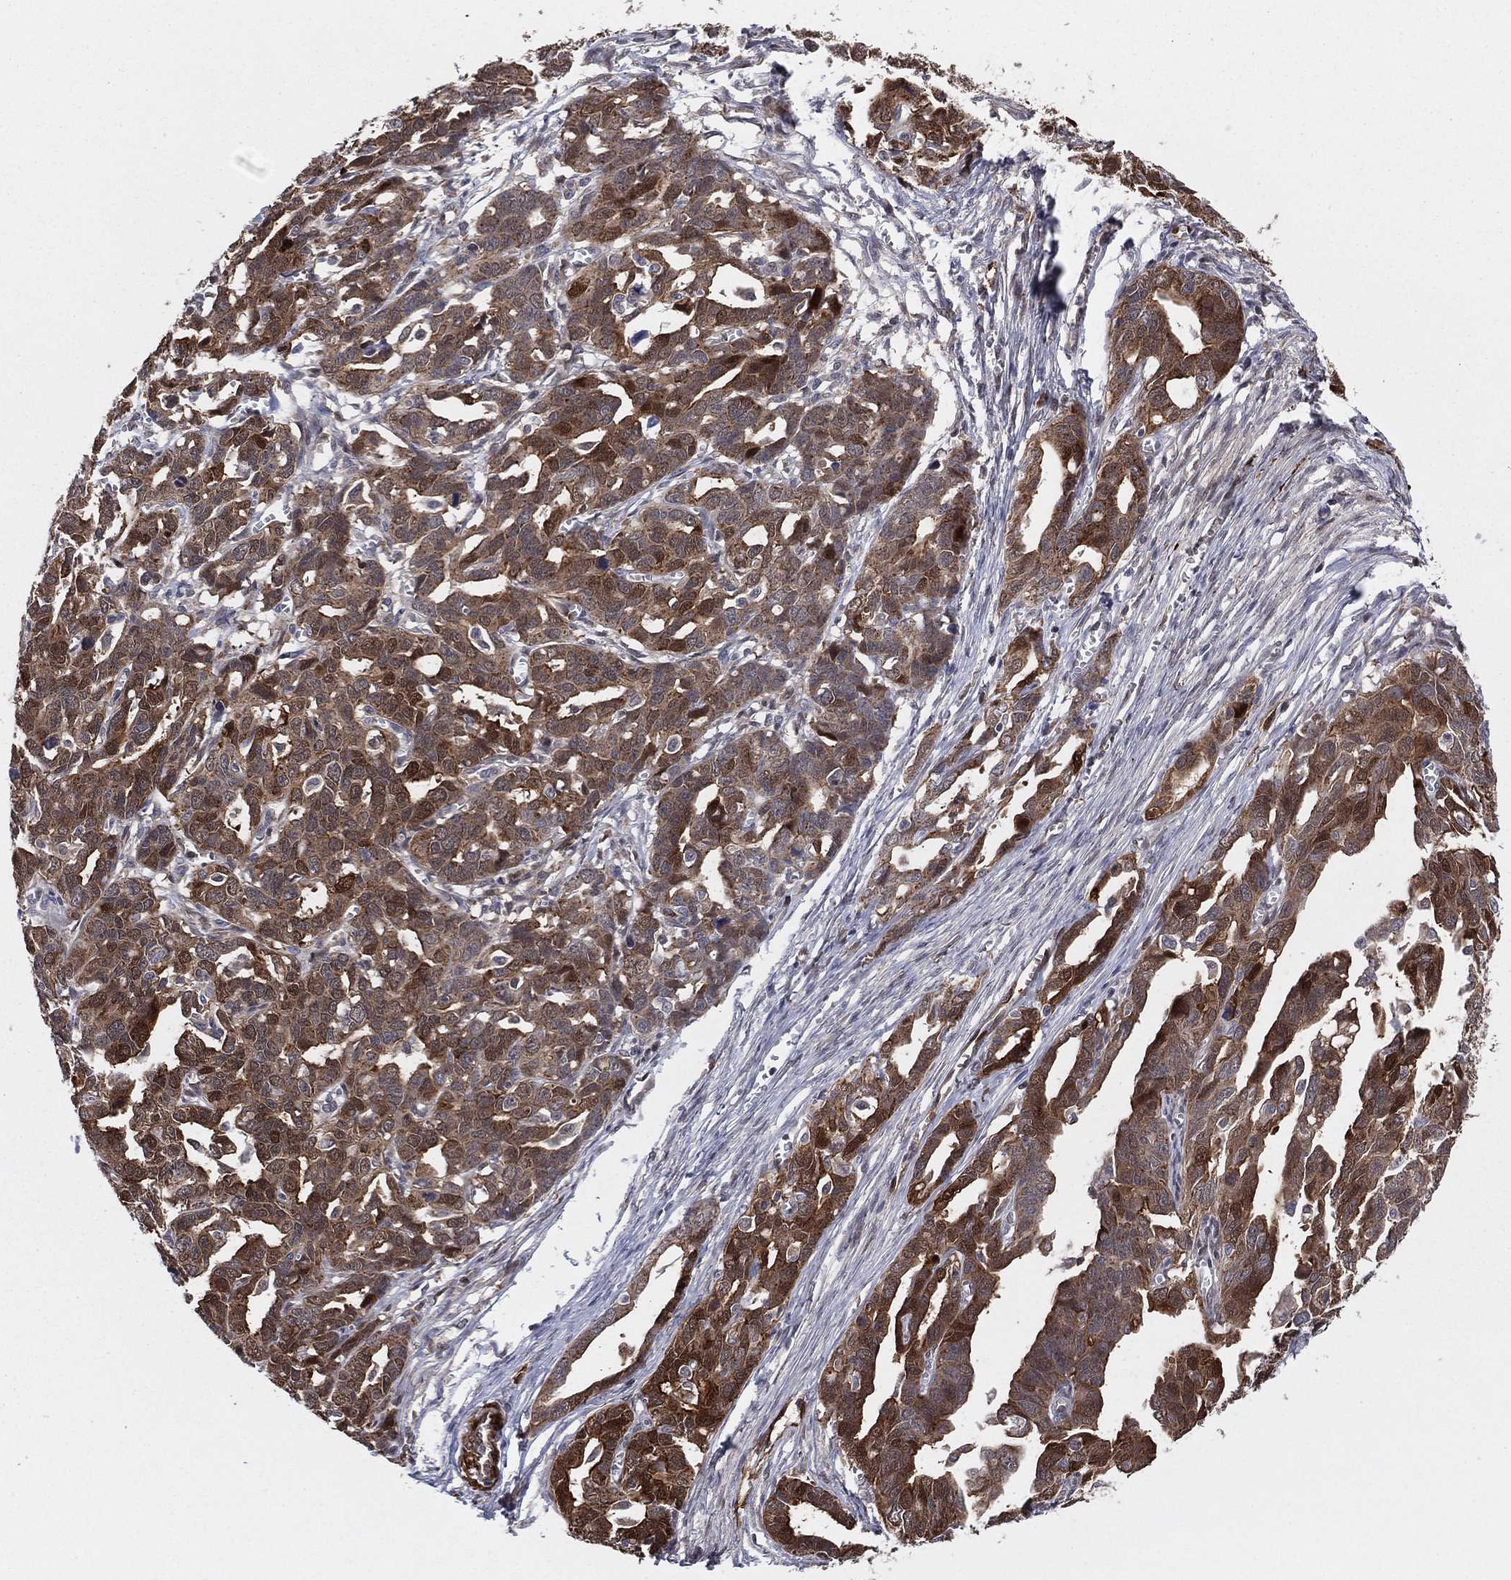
{"staining": {"intensity": "strong", "quantity": "25%-75%", "location": "cytoplasmic/membranous,nuclear"}, "tissue": "ovarian cancer", "cell_type": "Tumor cells", "image_type": "cancer", "snomed": [{"axis": "morphology", "description": "Cystadenocarcinoma, serous, NOS"}, {"axis": "topography", "description": "Ovary"}], "caption": "IHC (DAB) staining of human ovarian serous cystadenocarcinoma shows strong cytoplasmic/membranous and nuclear protein positivity in approximately 25%-75% of tumor cells.", "gene": "SNCG", "patient": {"sex": "female", "age": 69}}